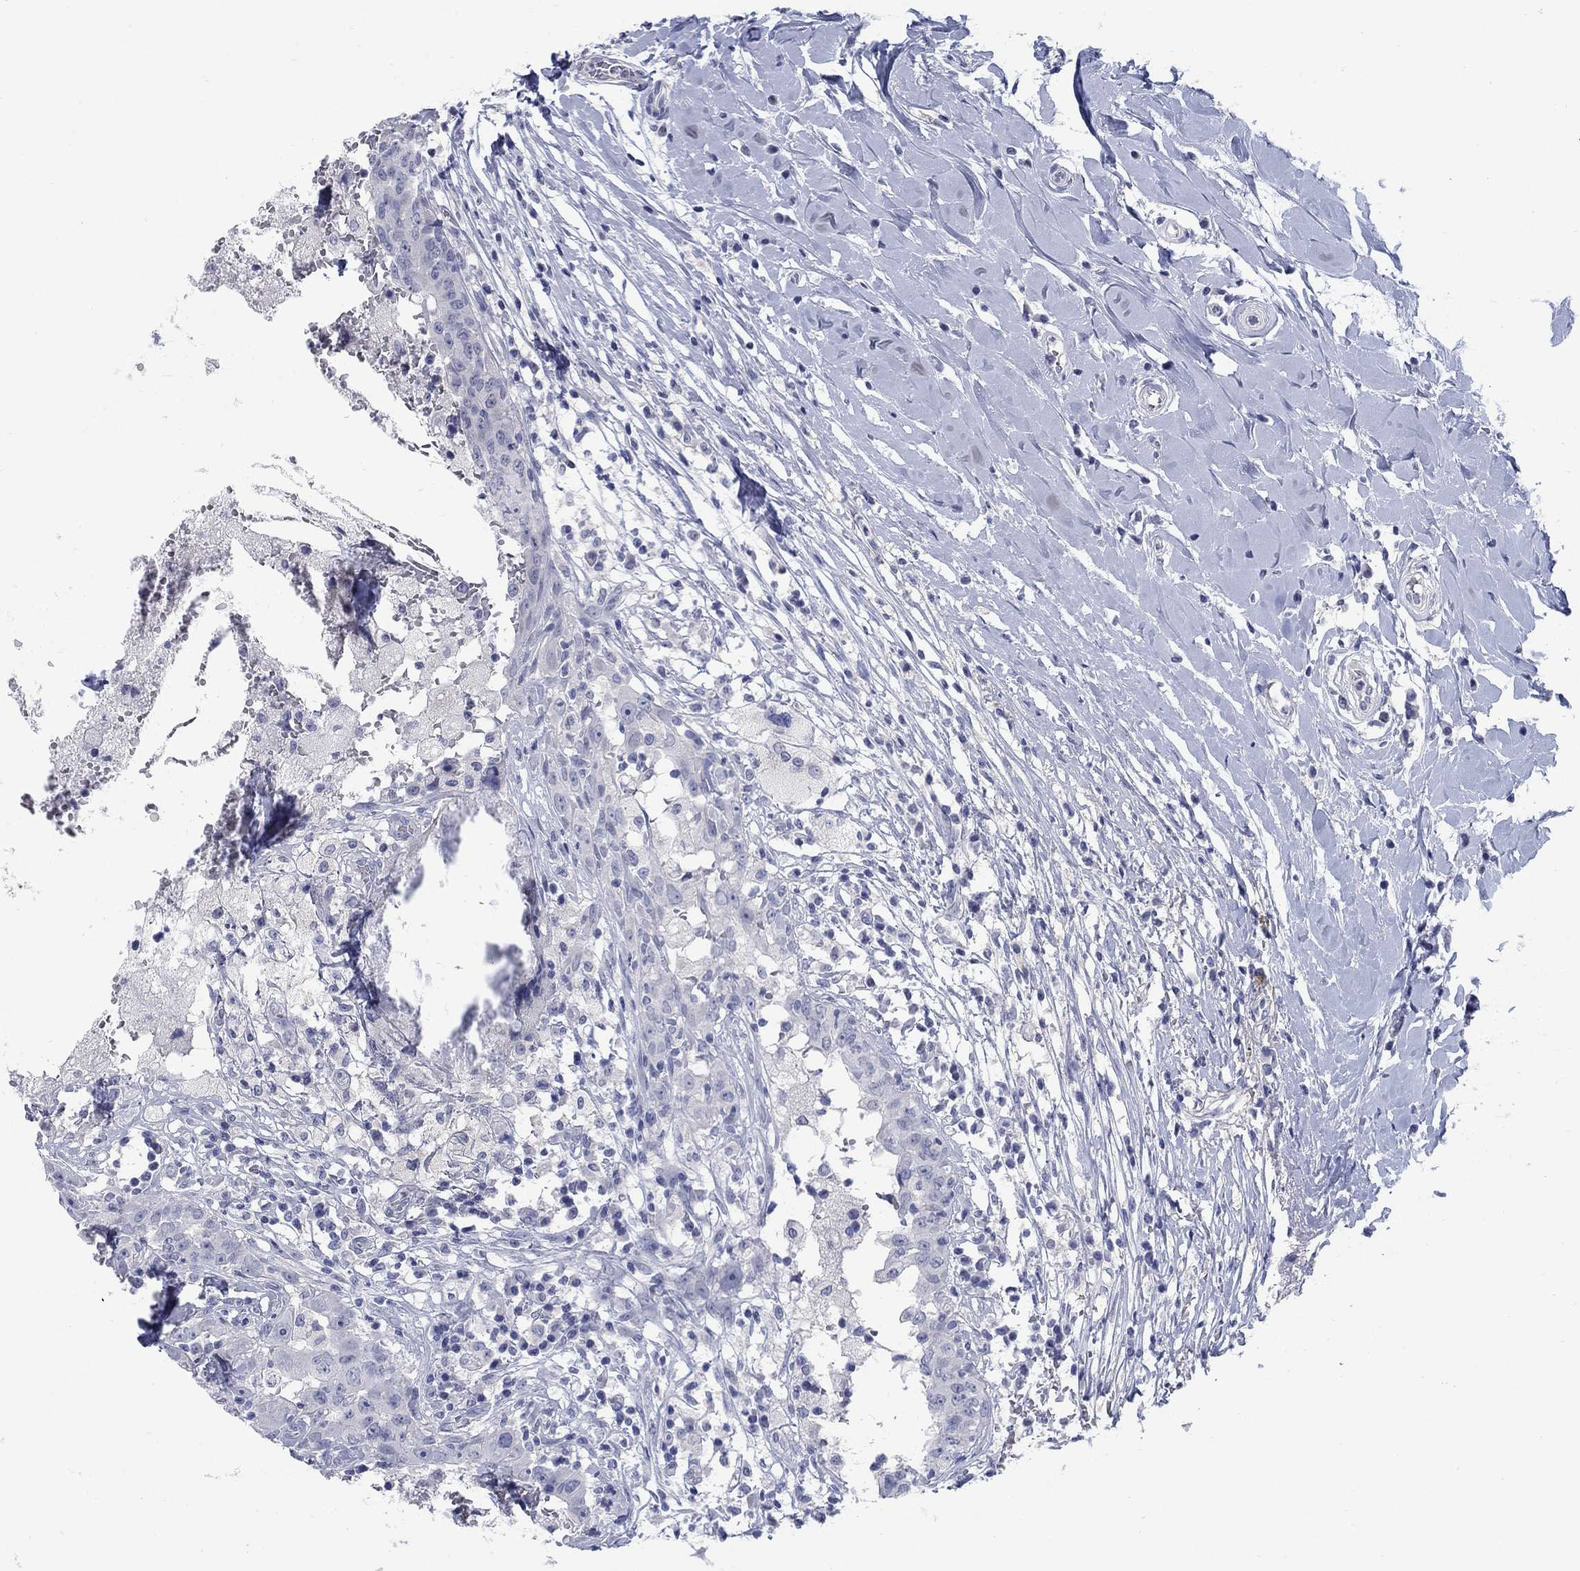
{"staining": {"intensity": "negative", "quantity": "none", "location": "none"}, "tissue": "breast cancer", "cell_type": "Tumor cells", "image_type": "cancer", "snomed": [{"axis": "morphology", "description": "Duct carcinoma"}, {"axis": "topography", "description": "Breast"}], "caption": "Immunohistochemical staining of human invasive ductal carcinoma (breast) shows no significant staining in tumor cells.", "gene": "ATP6V1G2", "patient": {"sex": "female", "age": 27}}